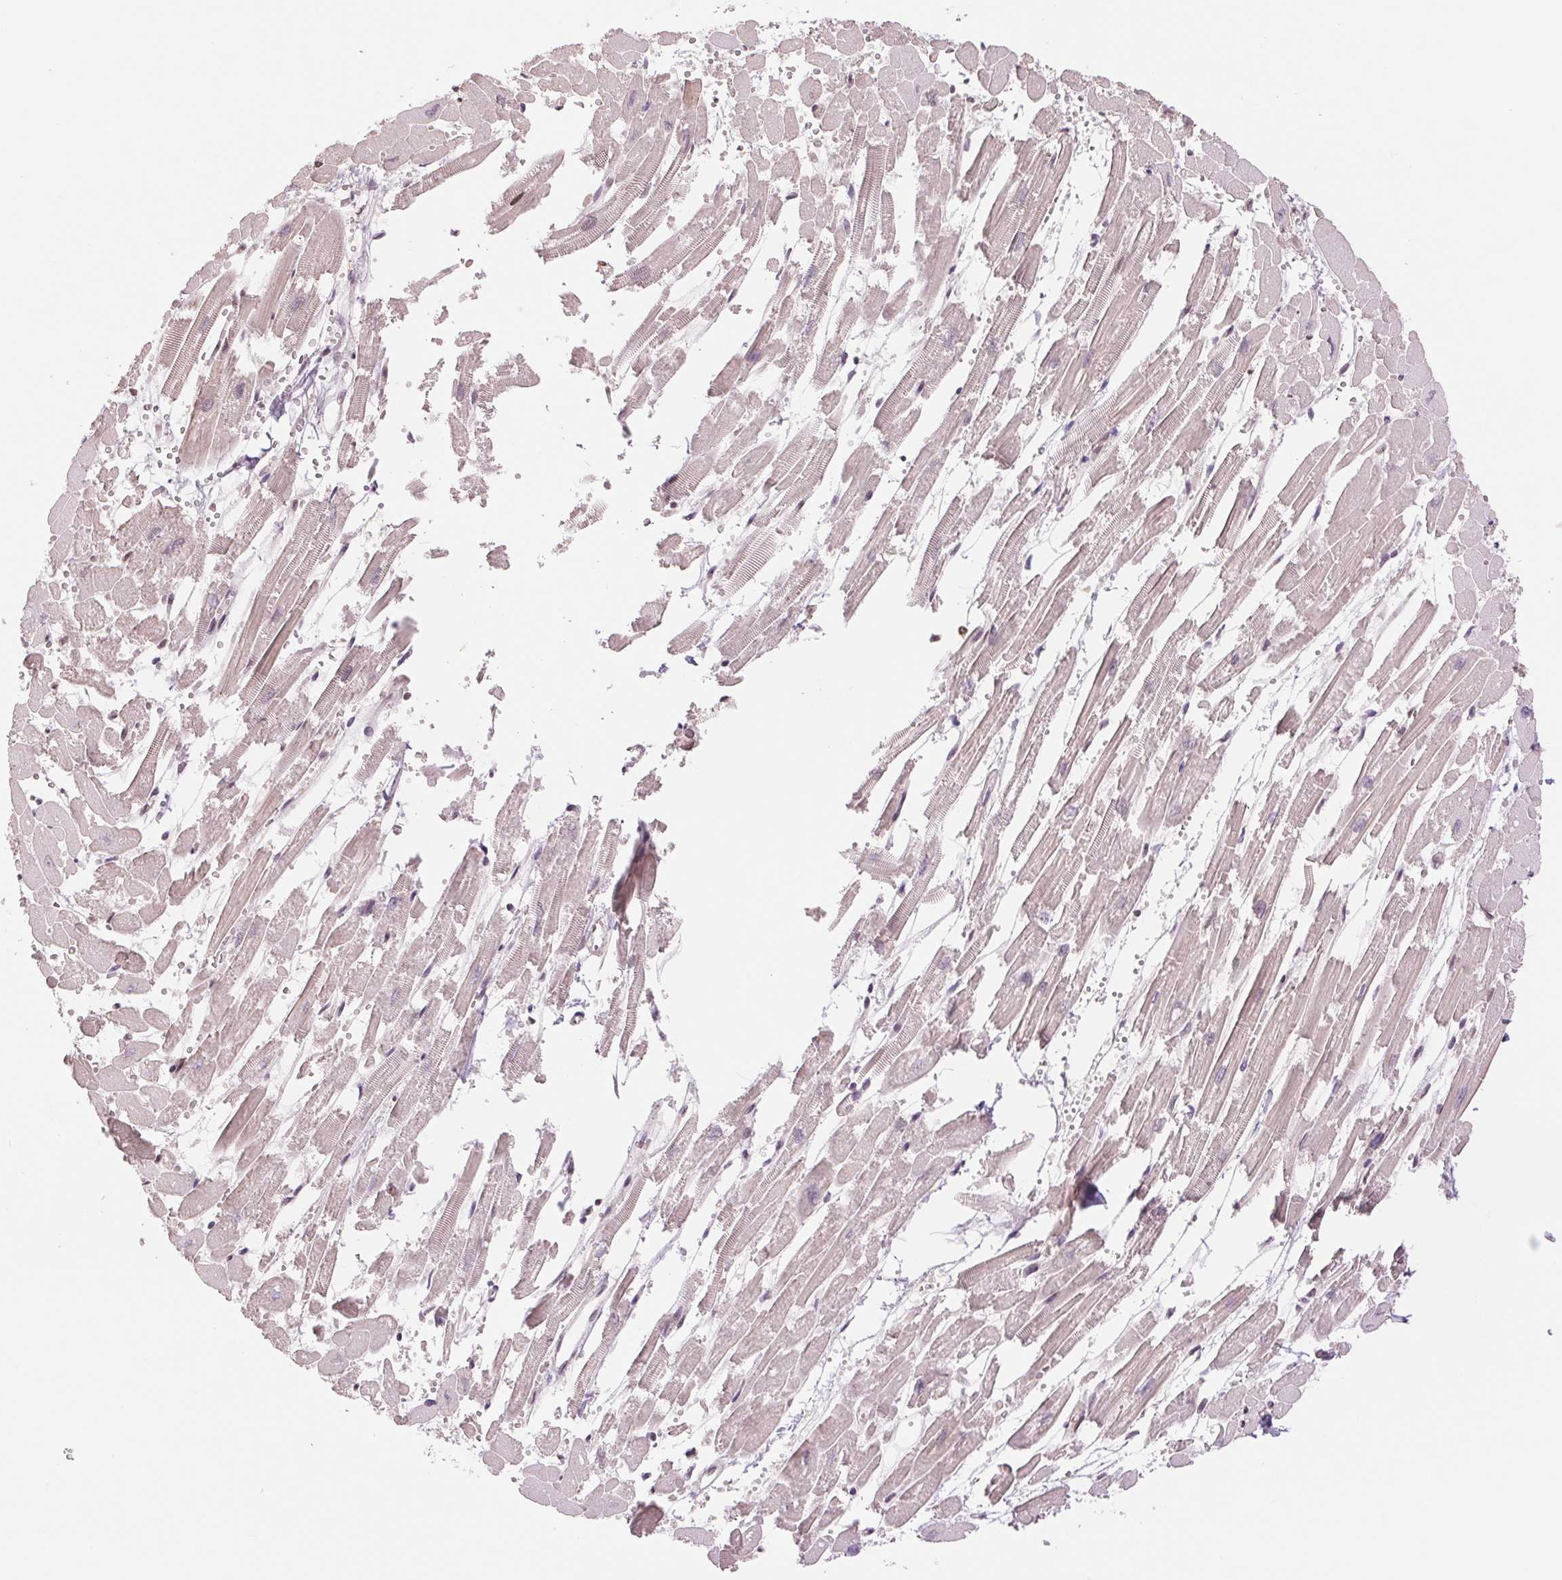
{"staining": {"intensity": "moderate", "quantity": "25%-75%", "location": "nuclear"}, "tissue": "heart muscle", "cell_type": "Cardiomyocytes", "image_type": "normal", "snomed": [{"axis": "morphology", "description": "Normal tissue, NOS"}, {"axis": "topography", "description": "Heart"}], "caption": "DAB (3,3'-diaminobenzidine) immunohistochemical staining of benign heart muscle demonstrates moderate nuclear protein expression in approximately 25%-75% of cardiomyocytes. (Brightfield microscopy of DAB IHC at high magnification).", "gene": "SREK1", "patient": {"sex": "female", "age": 52}}